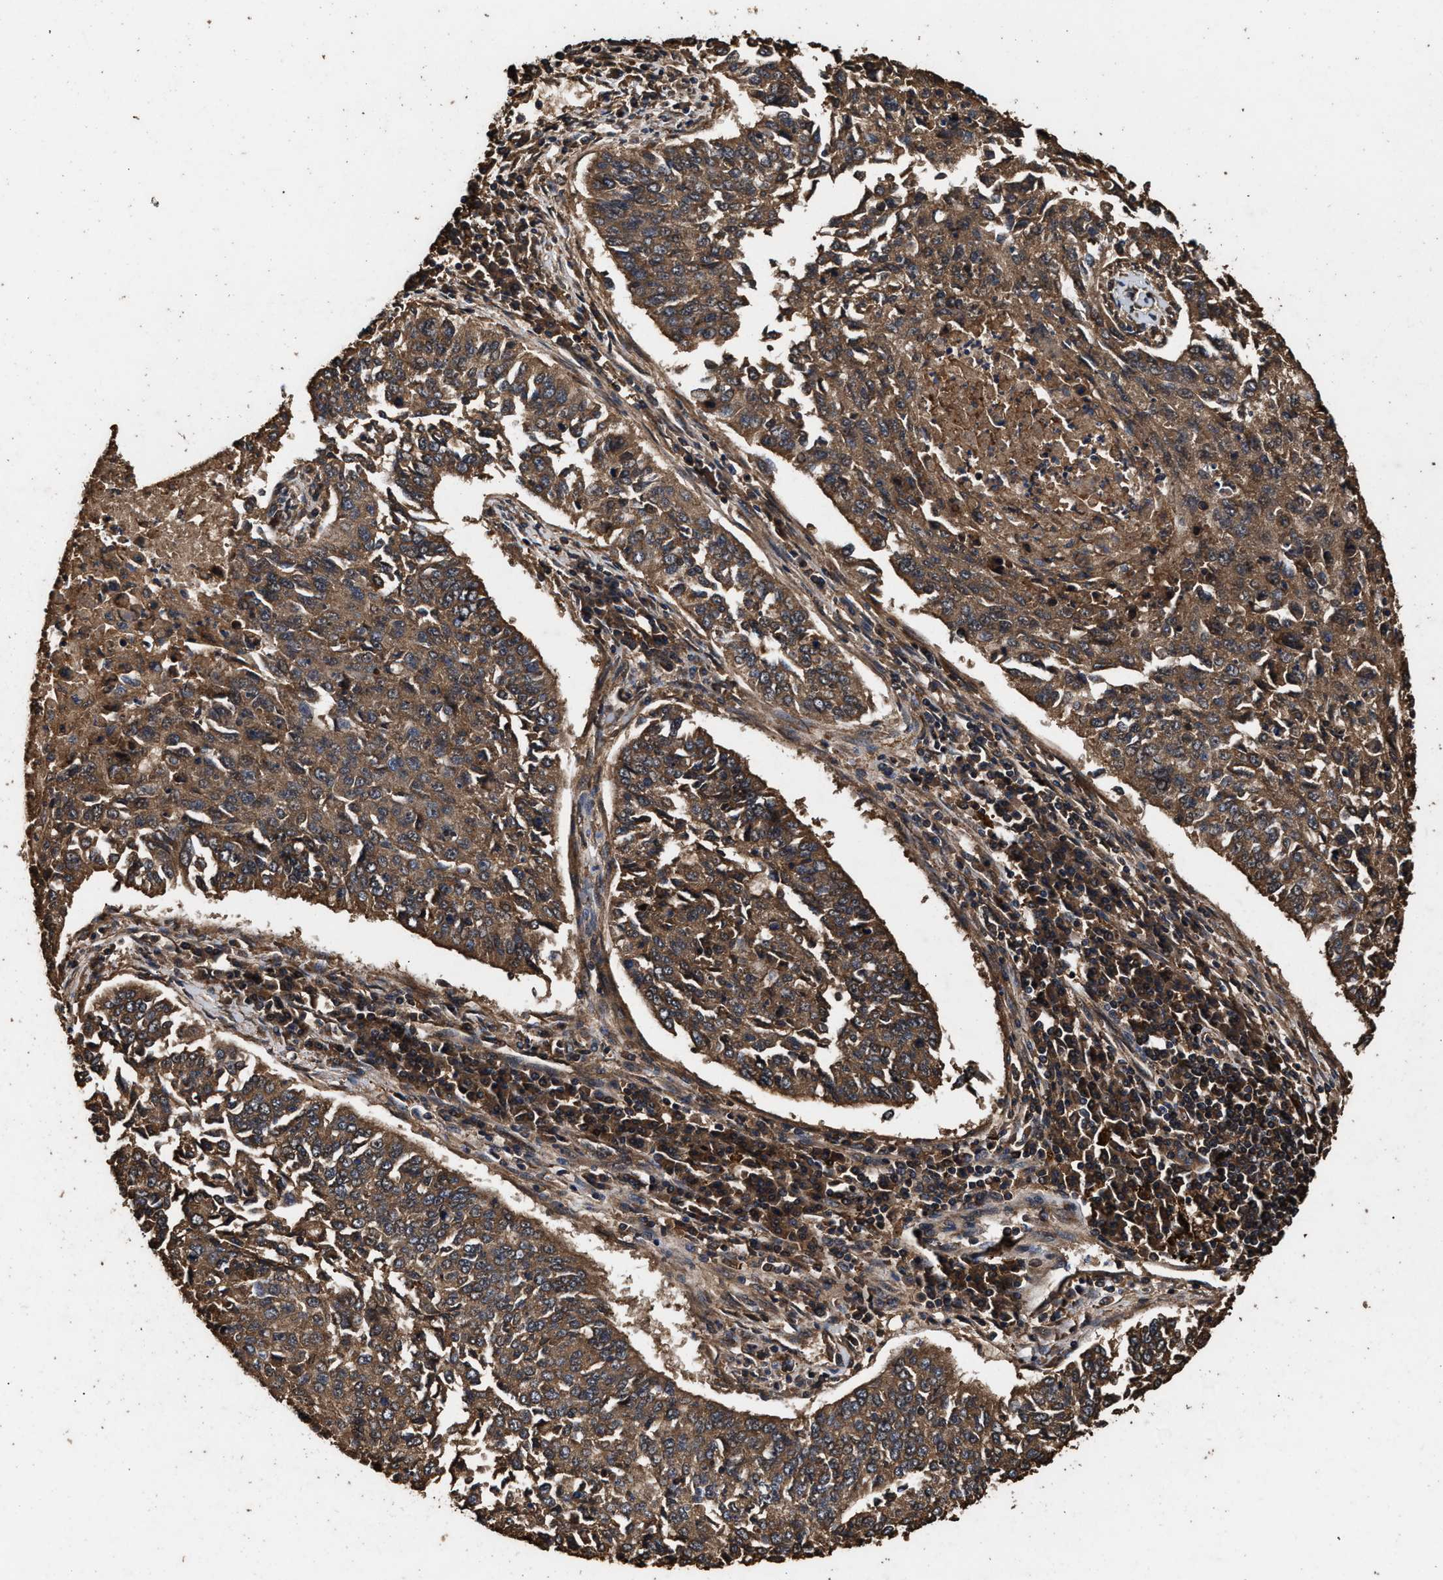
{"staining": {"intensity": "moderate", "quantity": ">75%", "location": "cytoplasmic/membranous"}, "tissue": "lung cancer", "cell_type": "Tumor cells", "image_type": "cancer", "snomed": [{"axis": "morphology", "description": "Normal tissue, NOS"}, {"axis": "morphology", "description": "Squamous cell carcinoma, NOS"}, {"axis": "topography", "description": "Cartilage tissue"}, {"axis": "topography", "description": "Bronchus"}, {"axis": "topography", "description": "Lung"}], "caption": "Squamous cell carcinoma (lung) stained for a protein displays moderate cytoplasmic/membranous positivity in tumor cells.", "gene": "KYAT1", "patient": {"sex": "female", "age": 49}}